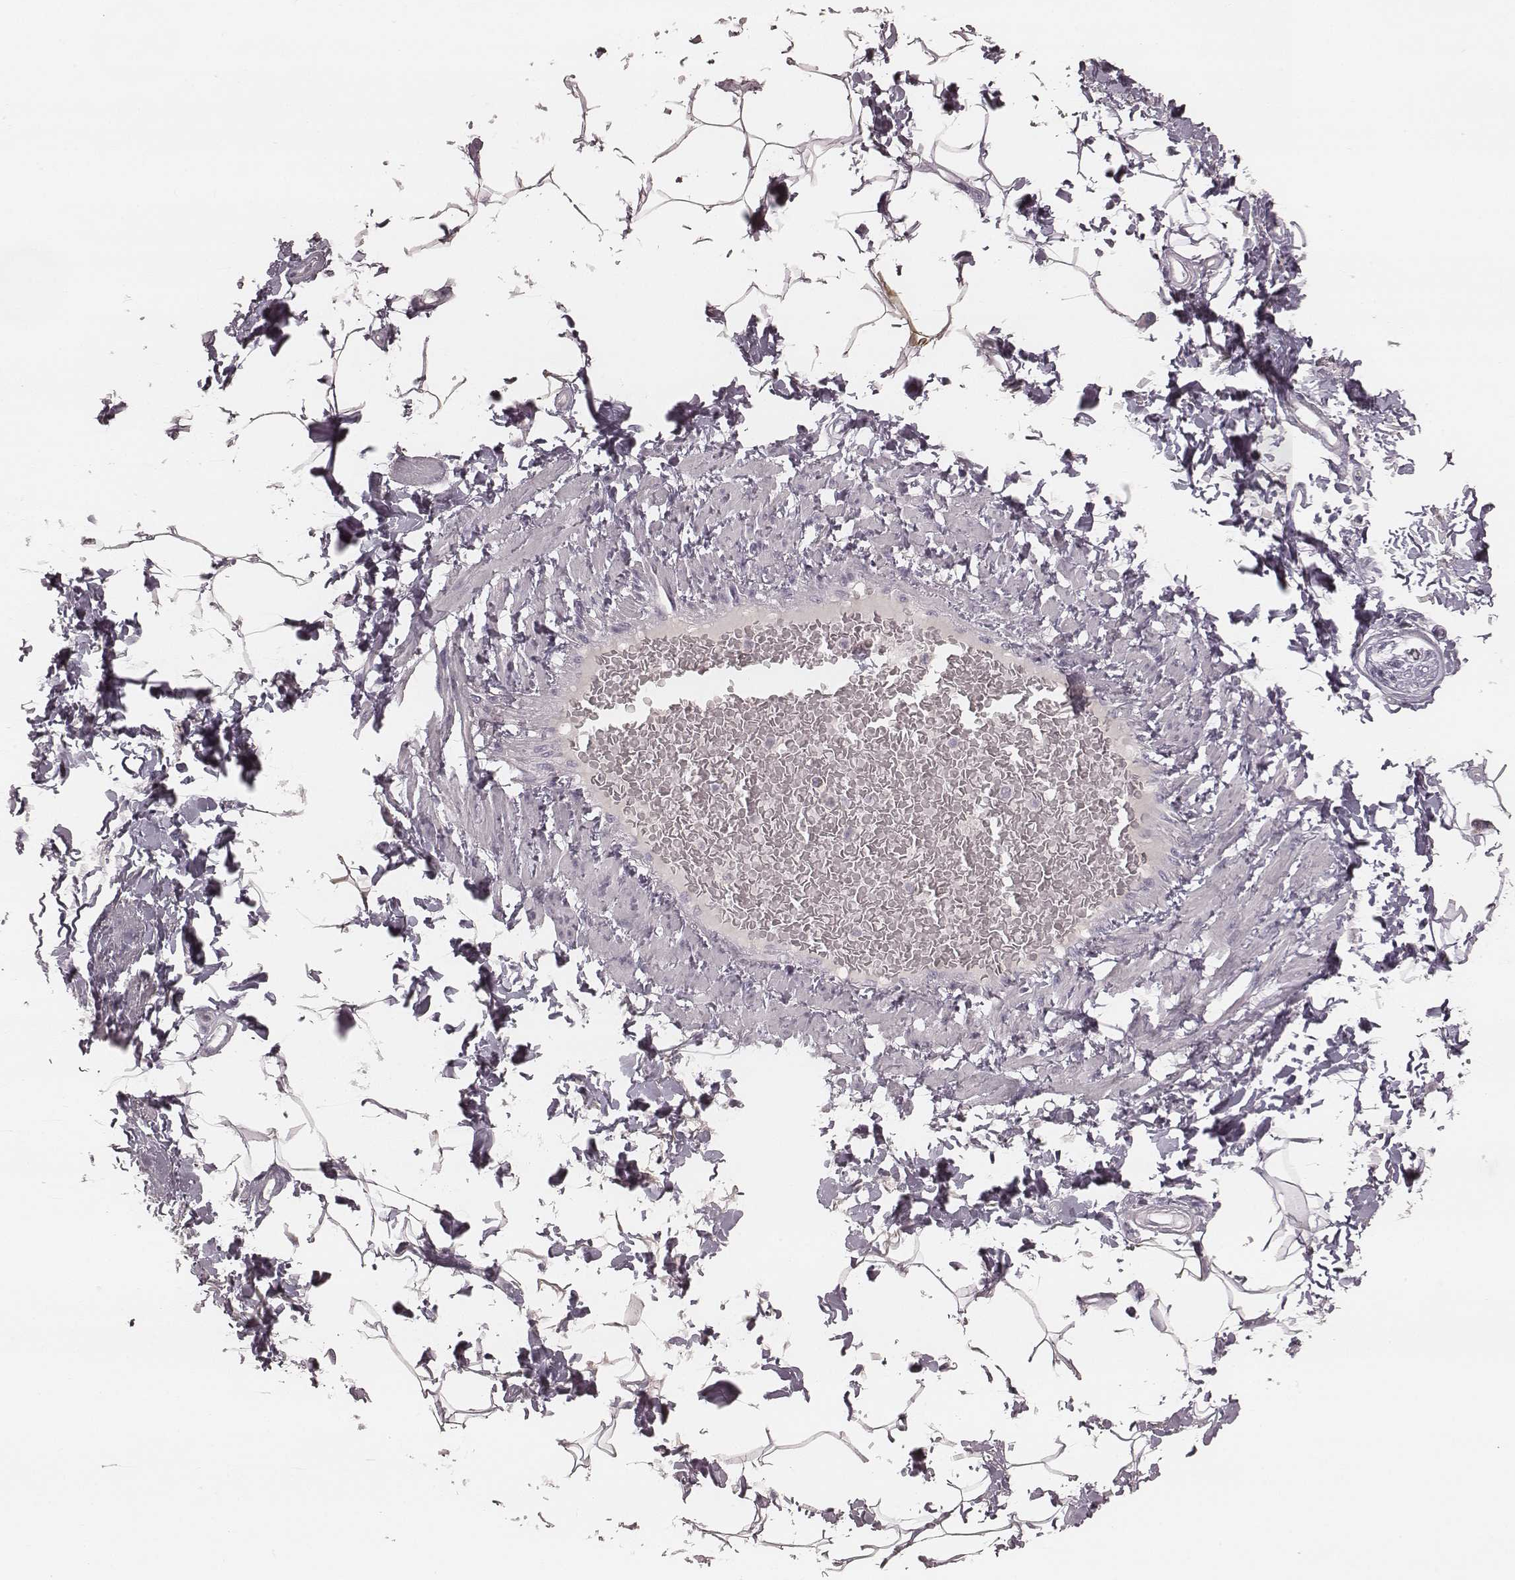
{"staining": {"intensity": "negative", "quantity": "none", "location": "none"}, "tissue": "adipose tissue", "cell_type": "Adipocytes", "image_type": "normal", "snomed": [{"axis": "morphology", "description": "Normal tissue, NOS"}, {"axis": "topography", "description": "Peripheral nerve tissue"}], "caption": "Adipose tissue was stained to show a protein in brown. There is no significant positivity in adipocytes.", "gene": "SMIM24", "patient": {"sex": "male", "age": 51}}